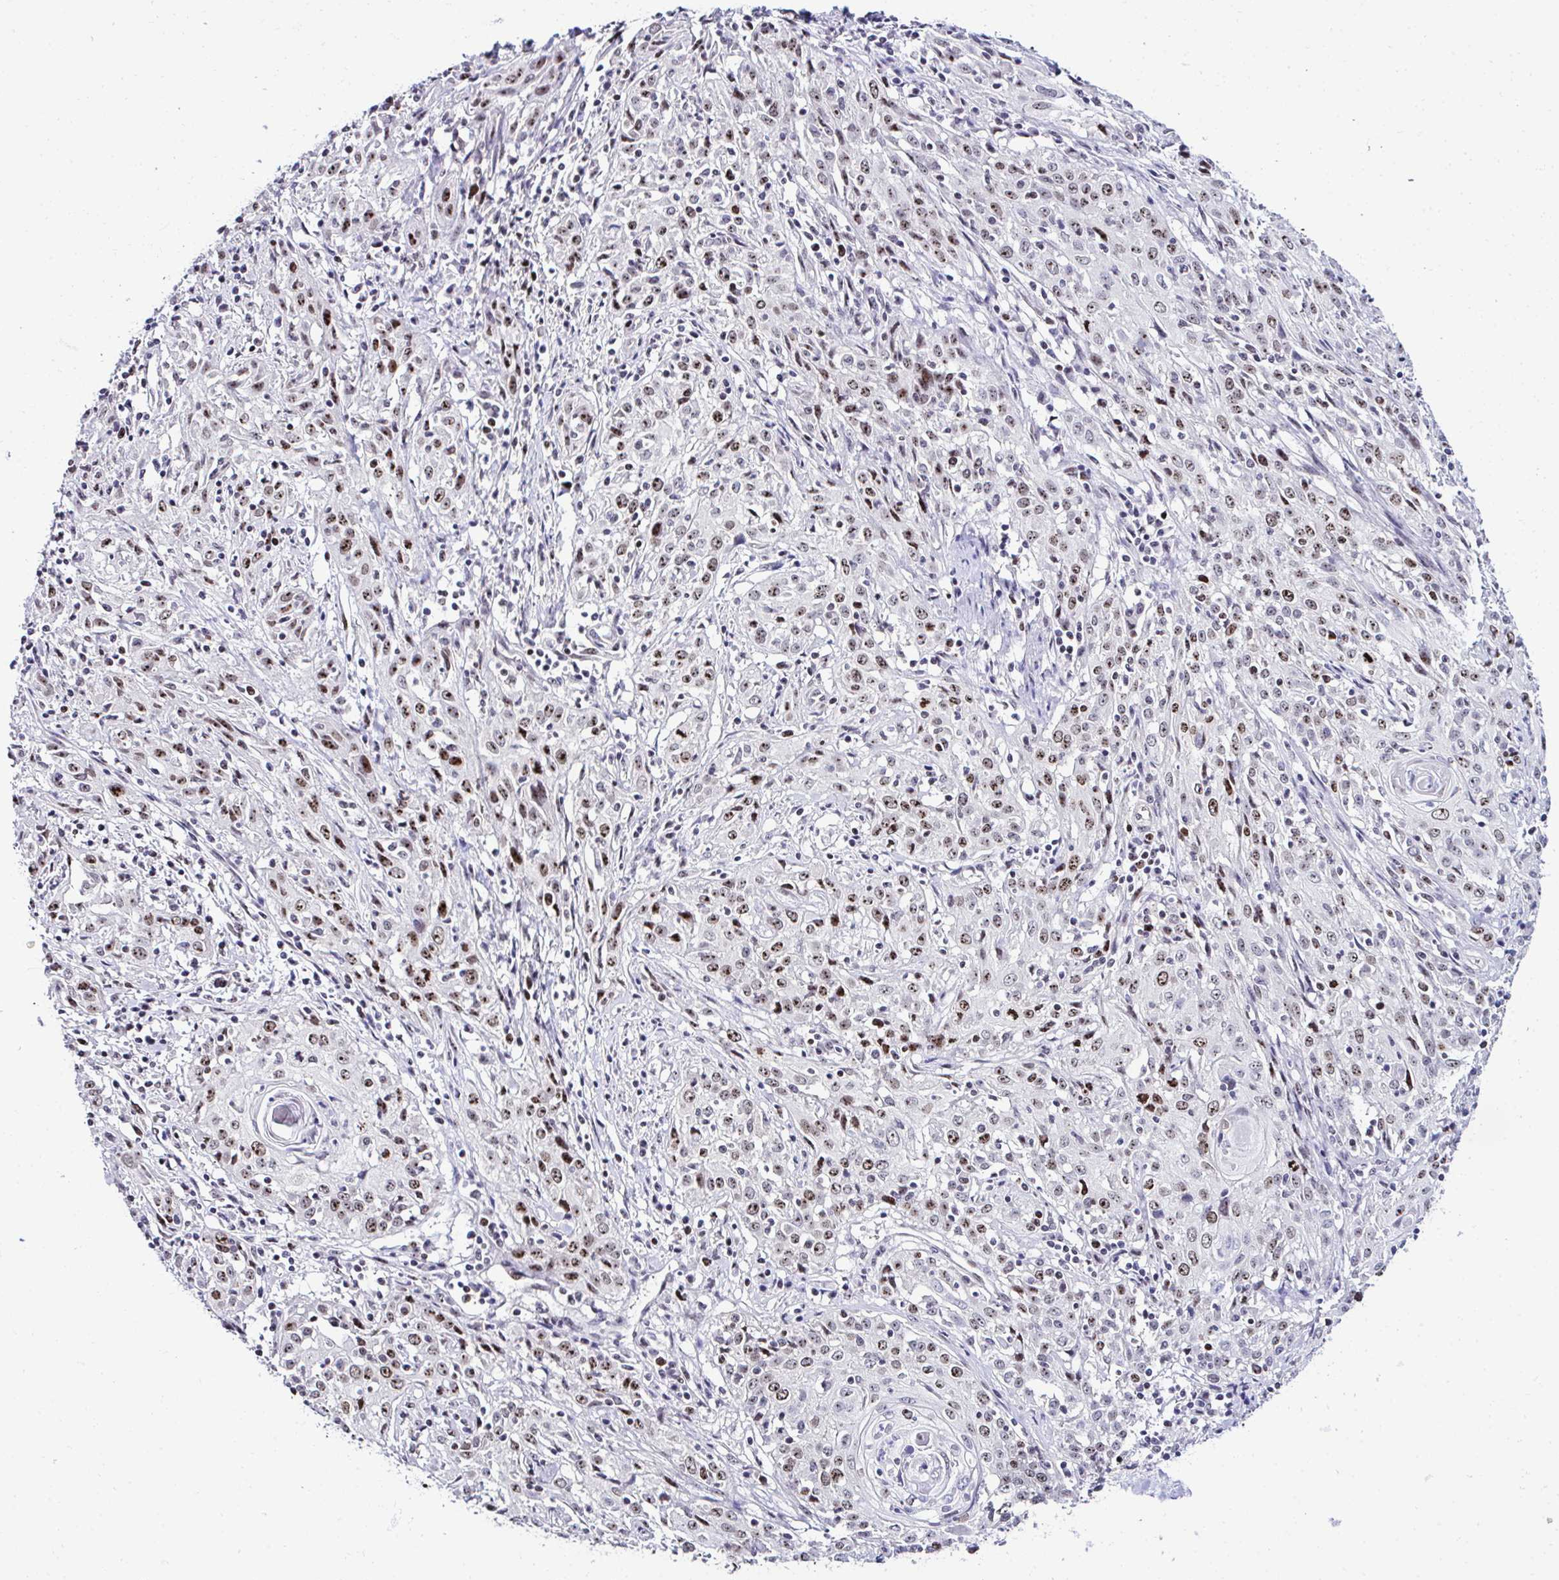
{"staining": {"intensity": "moderate", "quantity": ">75%", "location": "nuclear"}, "tissue": "cervical cancer", "cell_type": "Tumor cells", "image_type": "cancer", "snomed": [{"axis": "morphology", "description": "Squamous cell carcinoma, NOS"}, {"axis": "topography", "description": "Cervix"}], "caption": "Cervical cancer (squamous cell carcinoma) stained for a protein shows moderate nuclear positivity in tumor cells. The protein is stained brown, and the nuclei are stained in blue (DAB (3,3'-diaminobenzidine) IHC with brightfield microscopy, high magnification).", "gene": "CEP72", "patient": {"sex": "female", "age": 57}}